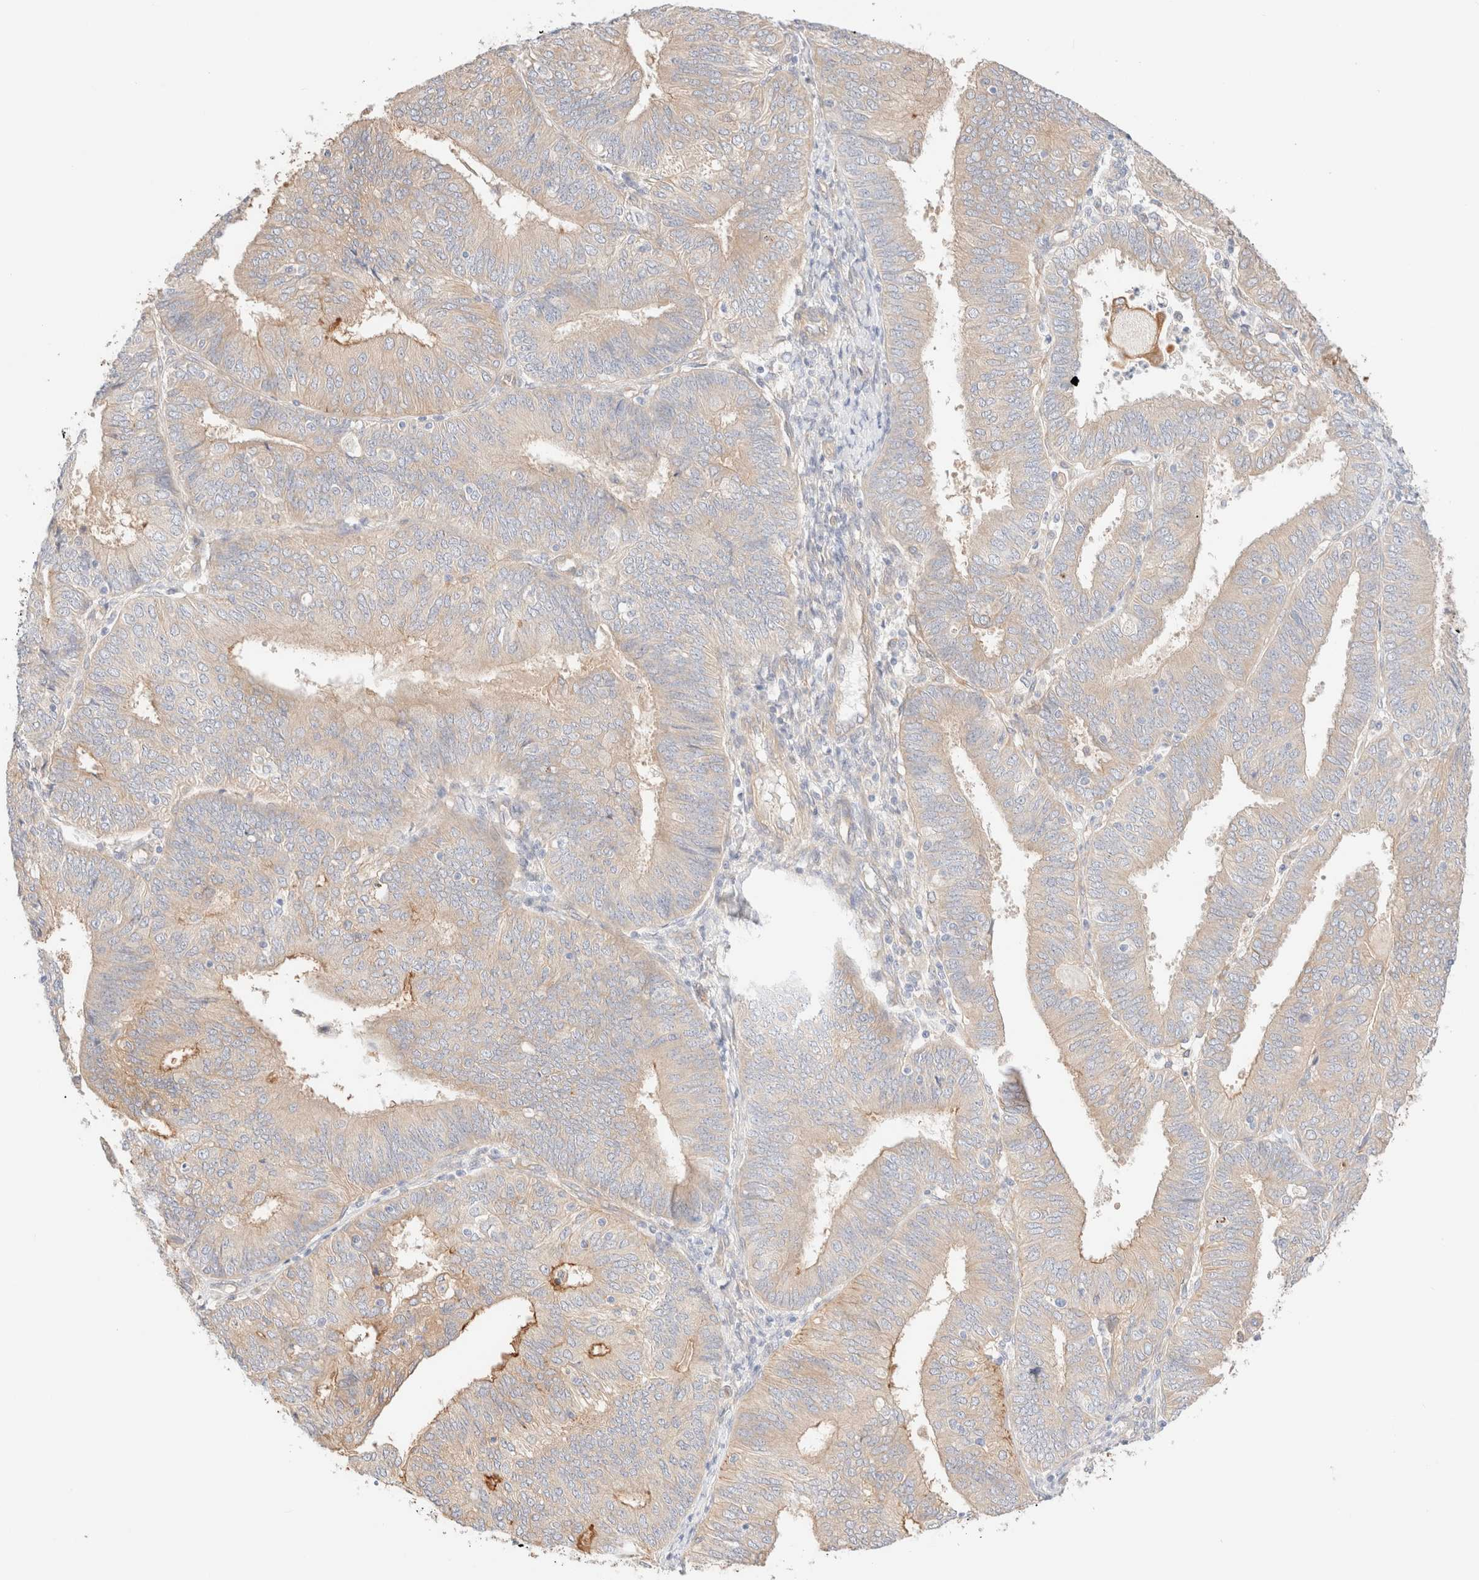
{"staining": {"intensity": "moderate", "quantity": "<25%", "location": "cytoplasmic/membranous"}, "tissue": "endometrial cancer", "cell_type": "Tumor cells", "image_type": "cancer", "snomed": [{"axis": "morphology", "description": "Adenocarcinoma, NOS"}, {"axis": "topography", "description": "Endometrium"}], "caption": "Immunohistochemistry (IHC) photomicrograph of neoplastic tissue: adenocarcinoma (endometrial) stained using immunohistochemistry exhibits low levels of moderate protein expression localized specifically in the cytoplasmic/membranous of tumor cells, appearing as a cytoplasmic/membranous brown color.", "gene": "NIBAN2", "patient": {"sex": "female", "age": 58}}